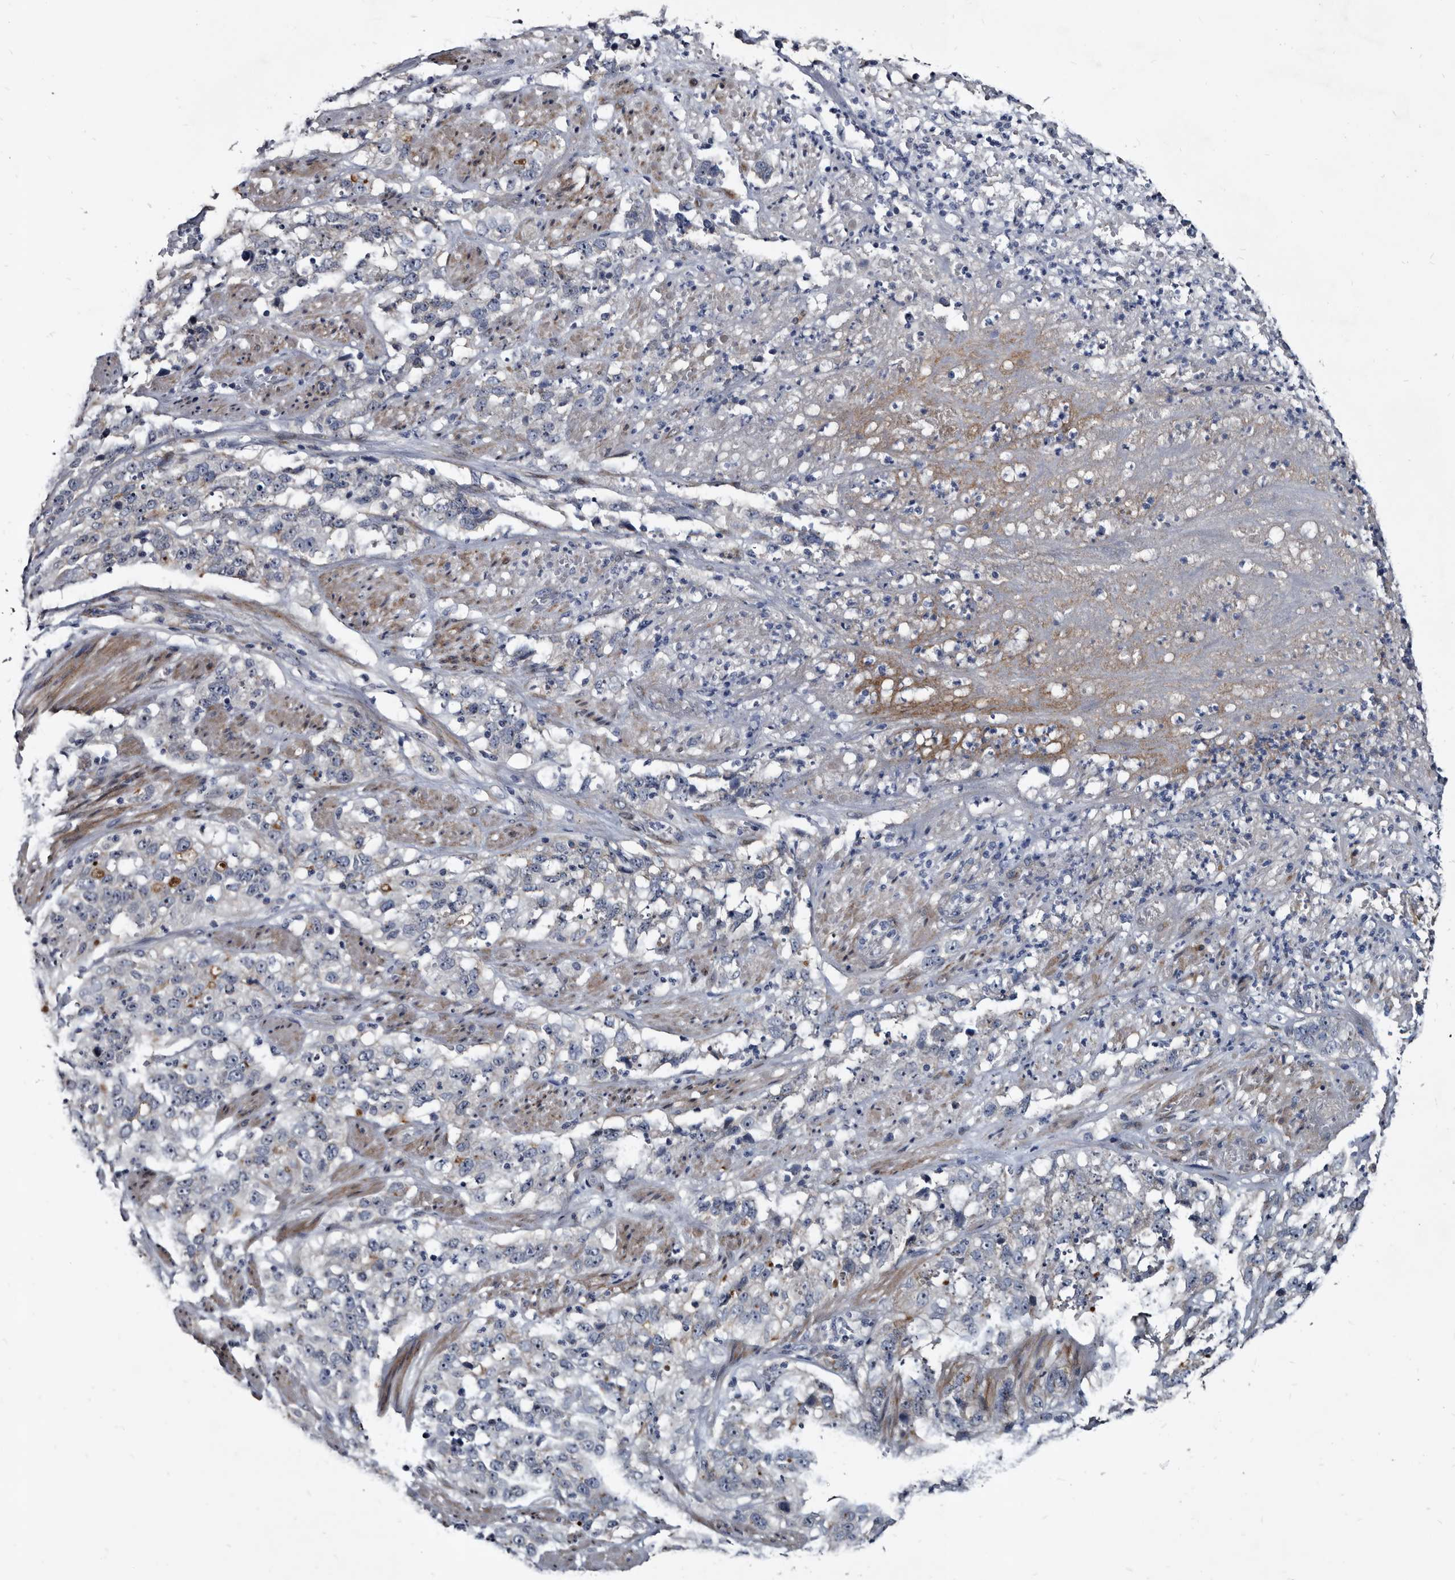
{"staining": {"intensity": "negative", "quantity": "none", "location": "none"}, "tissue": "stomach cancer", "cell_type": "Tumor cells", "image_type": "cancer", "snomed": [{"axis": "morphology", "description": "Adenocarcinoma, NOS"}, {"axis": "topography", "description": "Stomach"}], "caption": "Tumor cells are negative for brown protein staining in adenocarcinoma (stomach).", "gene": "PRSS8", "patient": {"sex": "male", "age": 48}}